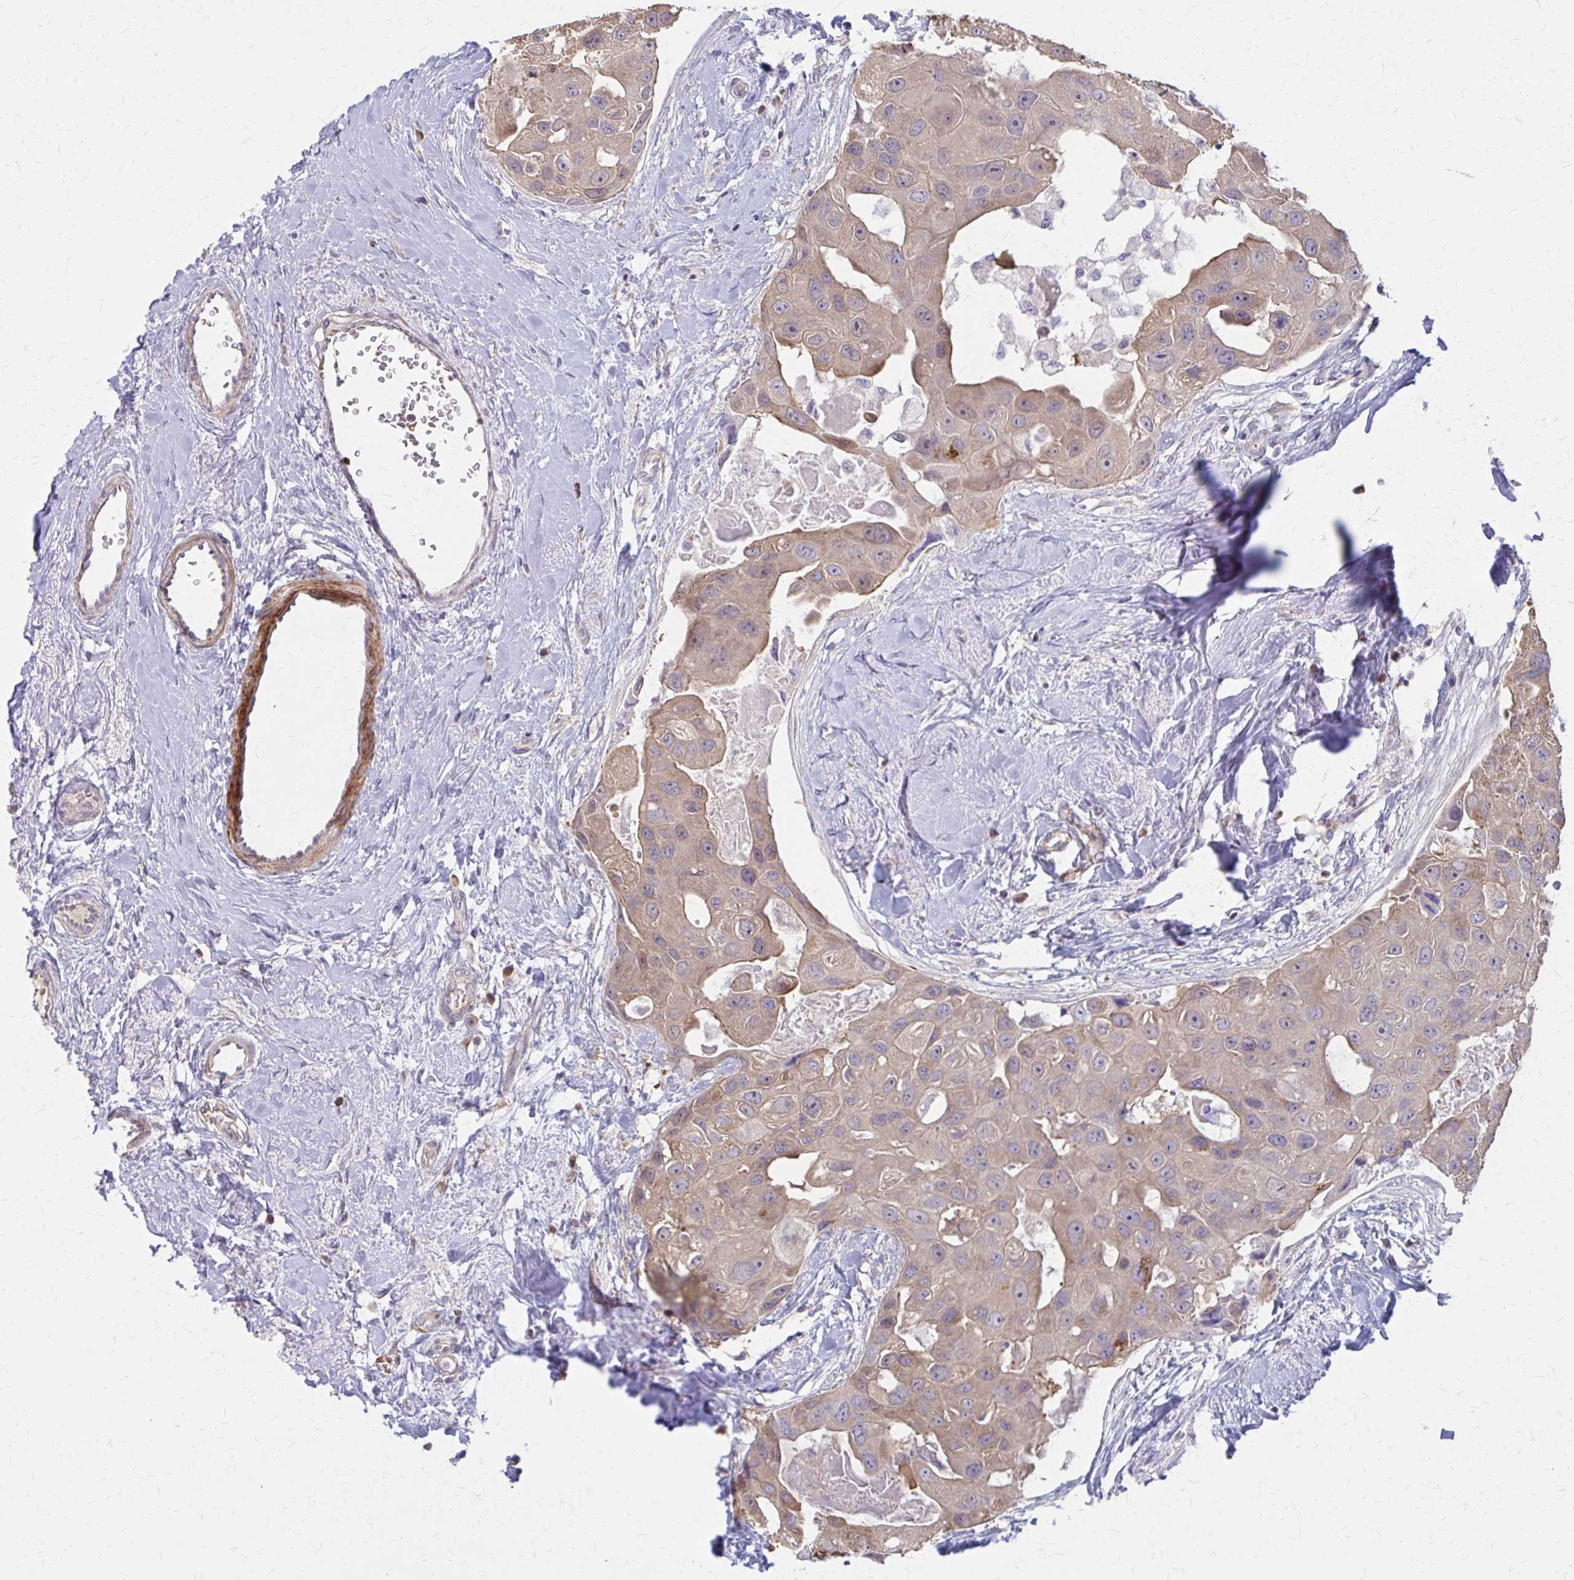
{"staining": {"intensity": "weak", "quantity": ">75%", "location": "cytoplasmic/membranous"}, "tissue": "breast cancer", "cell_type": "Tumor cells", "image_type": "cancer", "snomed": [{"axis": "morphology", "description": "Duct carcinoma"}, {"axis": "topography", "description": "Breast"}], "caption": "Immunohistochemical staining of human breast infiltrating ductal carcinoma reveals weak cytoplasmic/membranous protein expression in about >75% of tumor cells.", "gene": "IFI44L", "patient": {"sex": "female", "age": 43}}